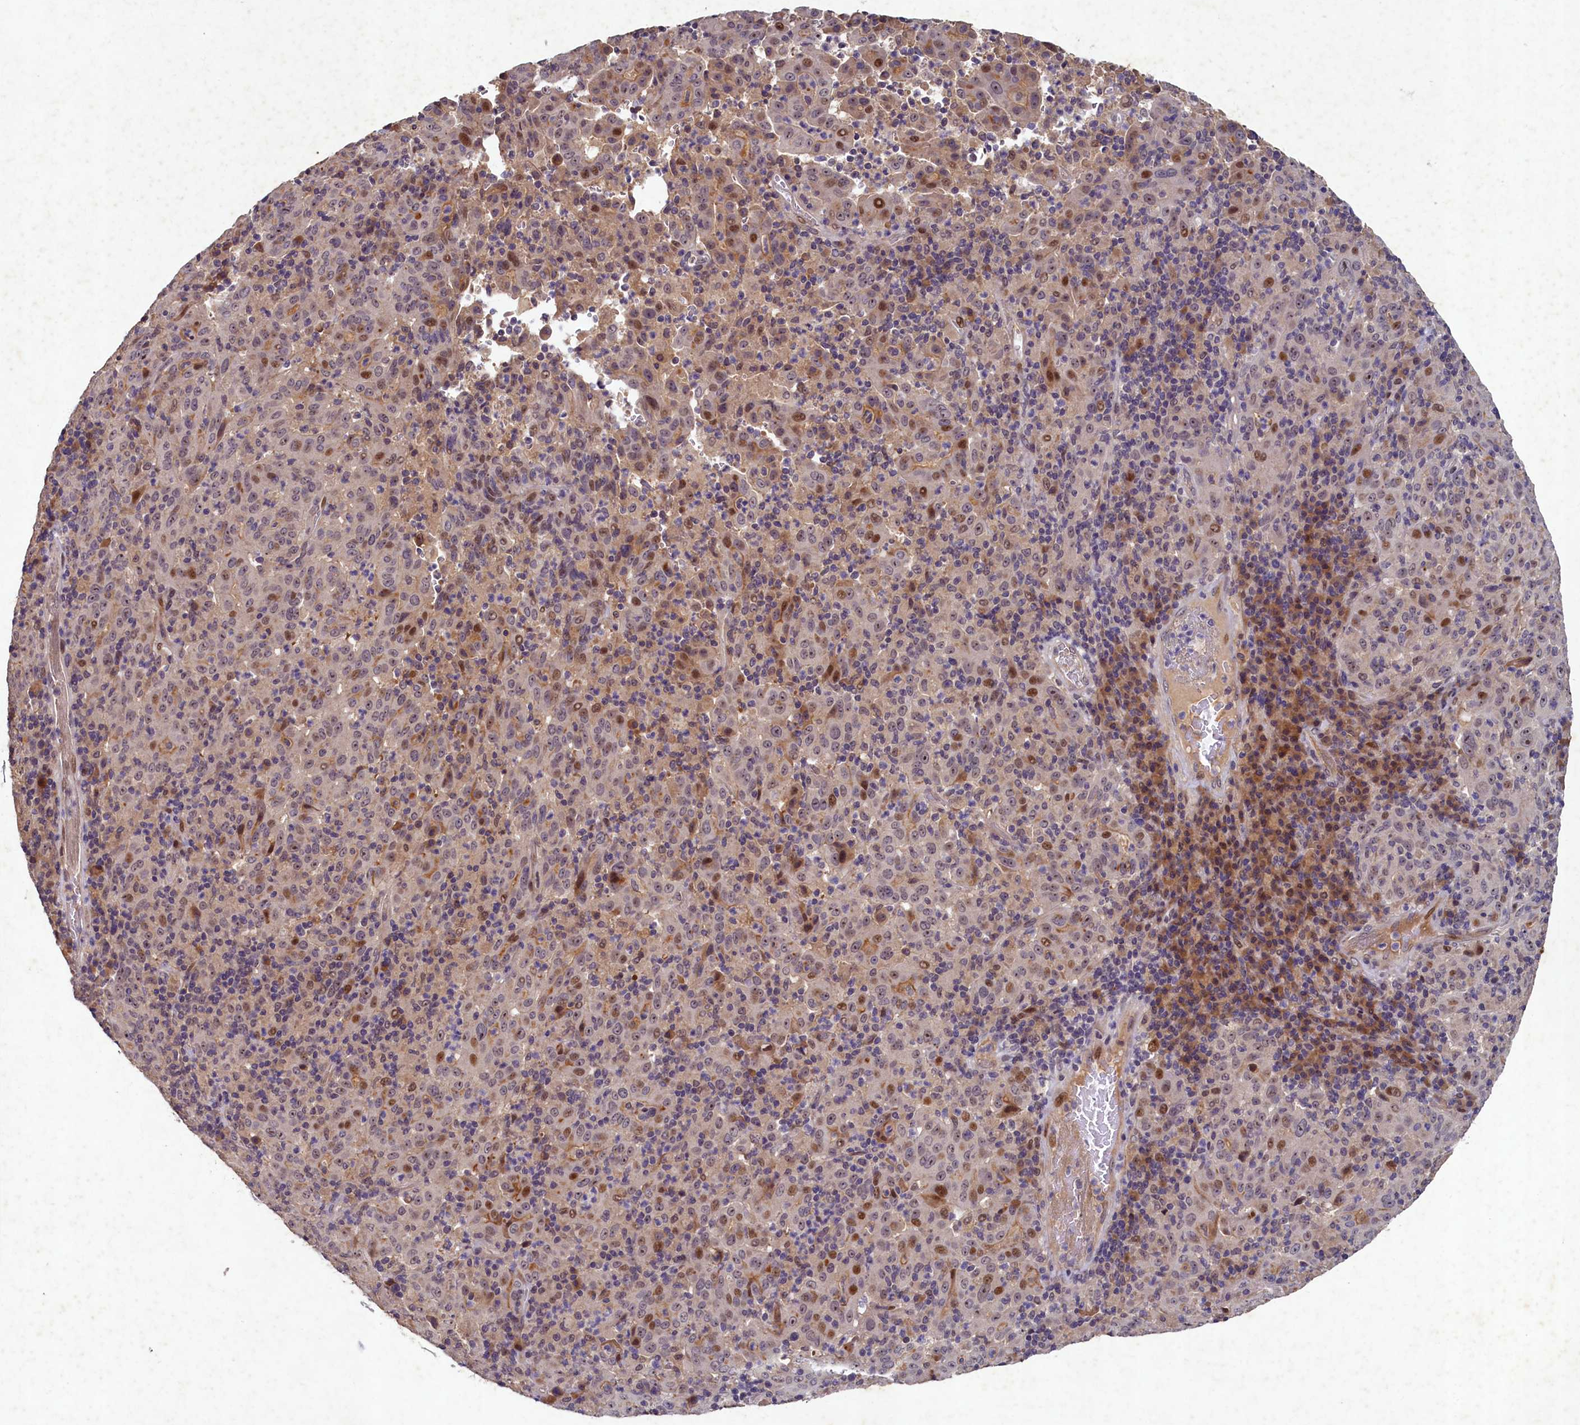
{"staining": {"intensity": "moderate", "quantity": "<25%", "location": "nuclear"}, "tissue": "pancreatic cancer", "cell_type": "Tumor cells", "image_type": "cancer", "snomed": [{"axis": "morphology", "description": "Adenocarcinoma, NOS"}, {"axis": "topography", "description": "Pancreas"}], "caption": "Brown immunohistochemical staining in human pancreatic adenocarcinoma exhibits moderate nuclear positivity in about <25% of tumor cells.", "gene": "LATS2", "patient": {"sex": "male", "age": 63}}